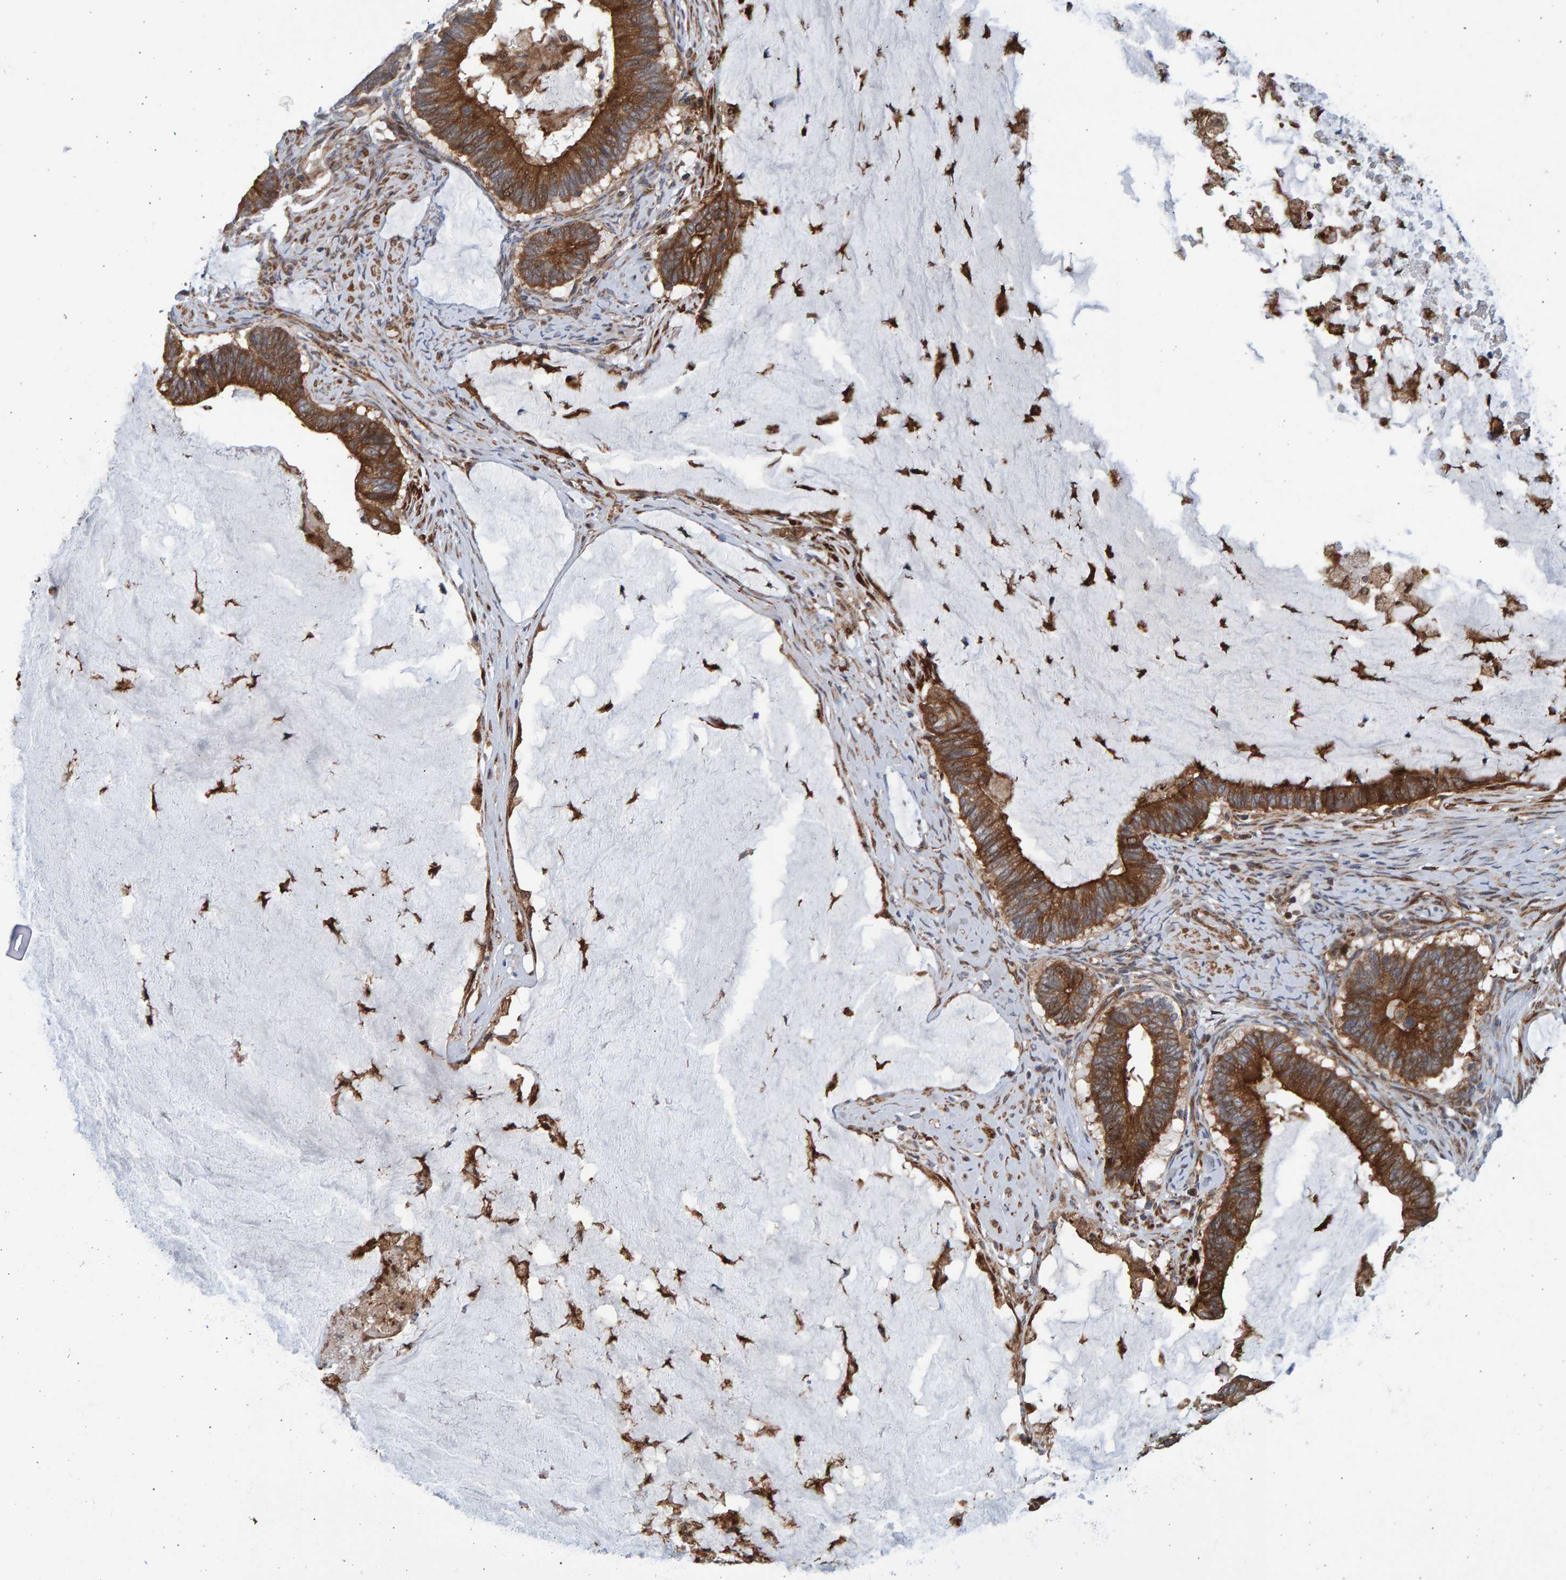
{"staining": {"intensity": "moderate", "quantity": ">75%", "location": "cytoplasmic/membranous"}, "tissue": "ovarian cancer", "cell_type": "Tumor cells", "image_type": "cancer", "snomed": [{"axis": "morphology", "description": "Cystadenocarcinoma, mucinous, NOS"}, {"axis": "topography", "description": "Ovary"}], "caption": "Ovarian cancer was stained to show a protein in brown. There is medium levels of moderate cytoplasmic/membranous staining in approximately >75% of tumor cells.", "gene": "LRBA", "patient": {"sex": "female", "age": 61}}